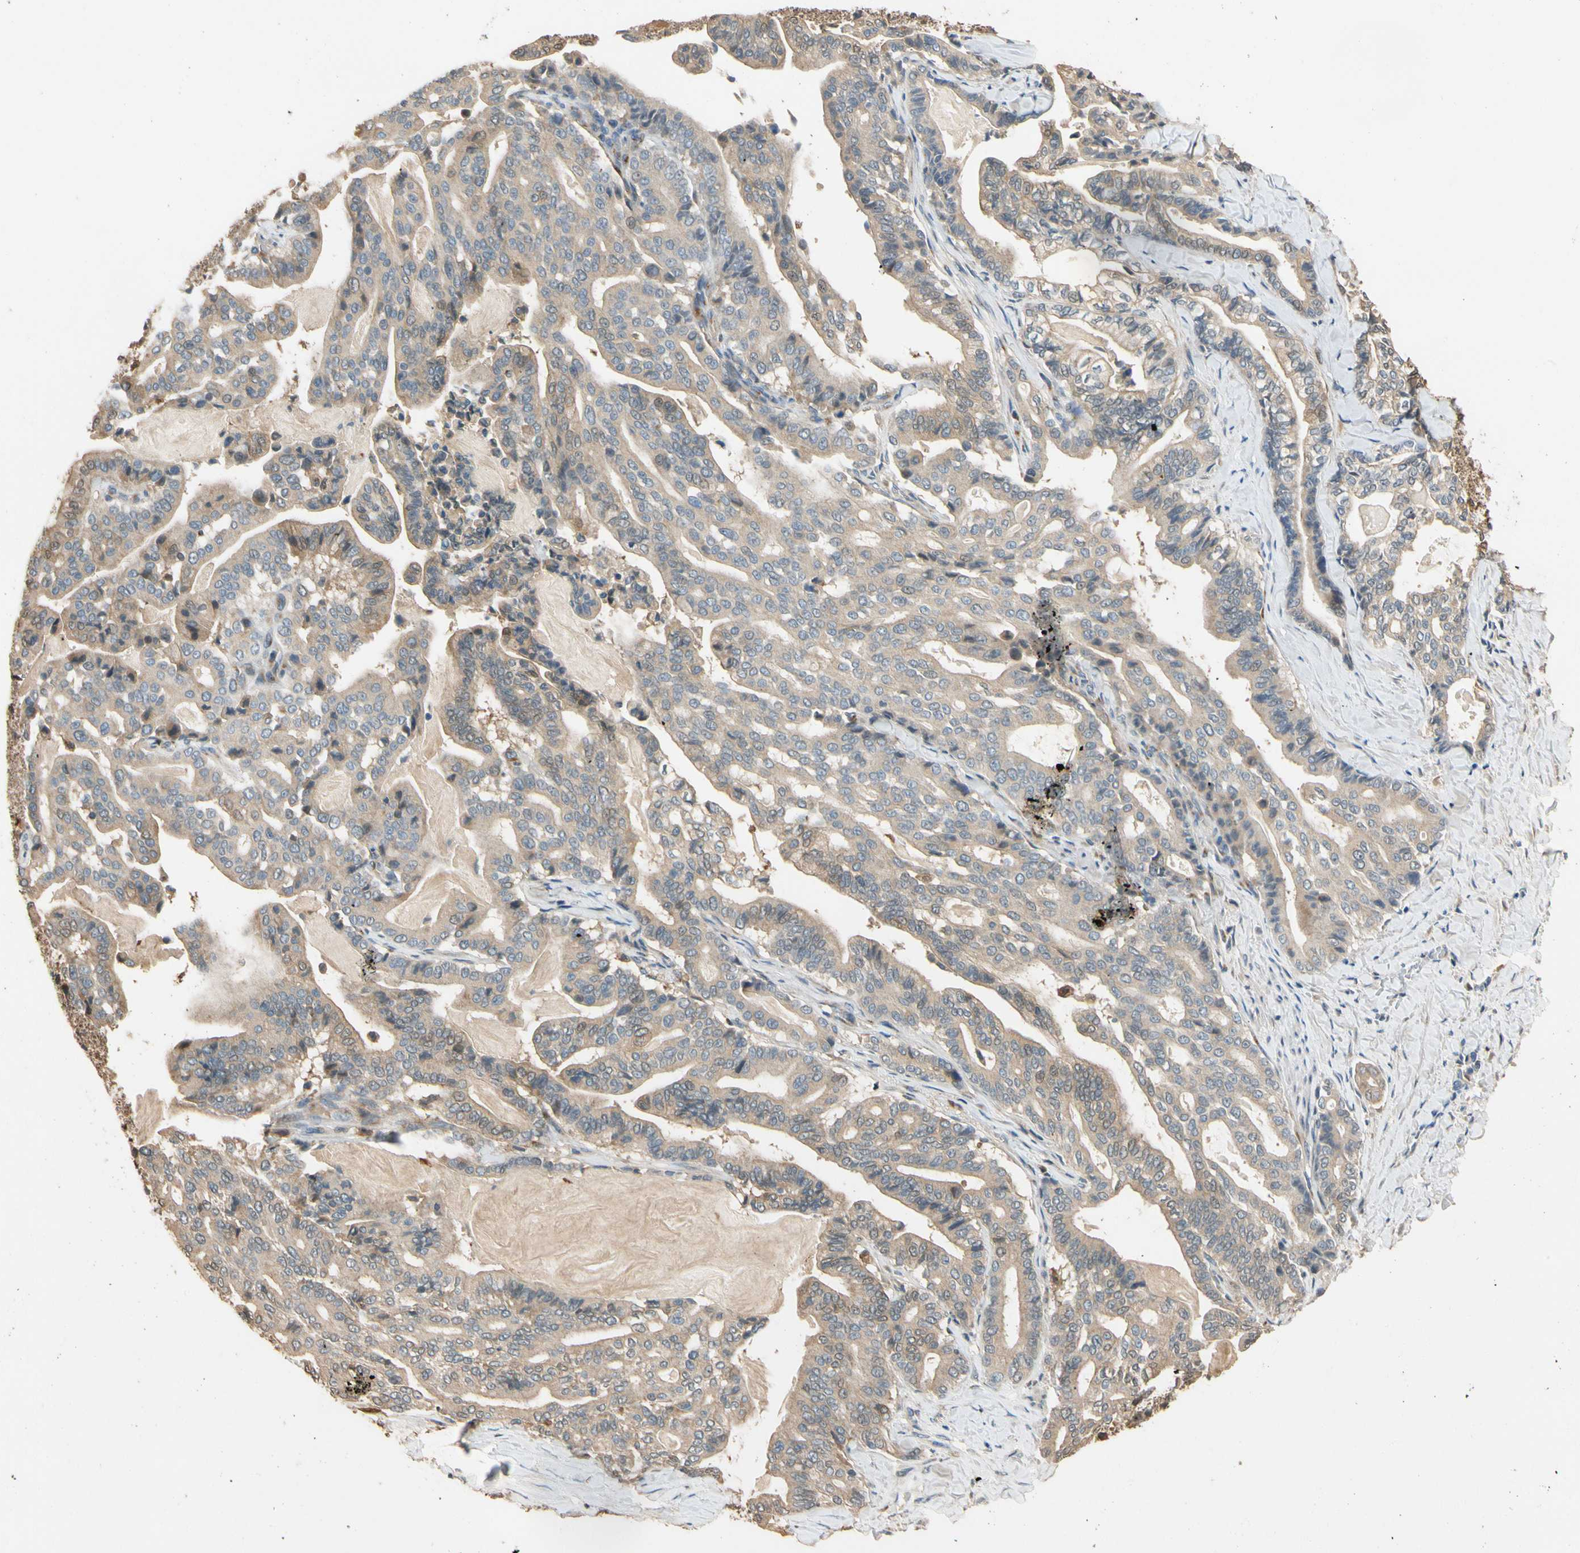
{"staining": {"intensity": "weak", "quantity": ">75%", "location": "cytoplasmic/membranous"}, "tissue": "pancreatic cancer", "cell_type": "Tumor cells", "image_type": "cancer", "snomed": [{"axis": "morphology", "description": "Adenocarcinoma, NOS"}, {"axis": "topography", "description": "Pancreas"}], "caption": "Adenocarcinoma (pancreatic) stained for a protein reveals weak cytoplasmic/membranous positivity in tumor cells.", "gene": "GPSM2", "patient": {"sex": "male", "age": 63}}